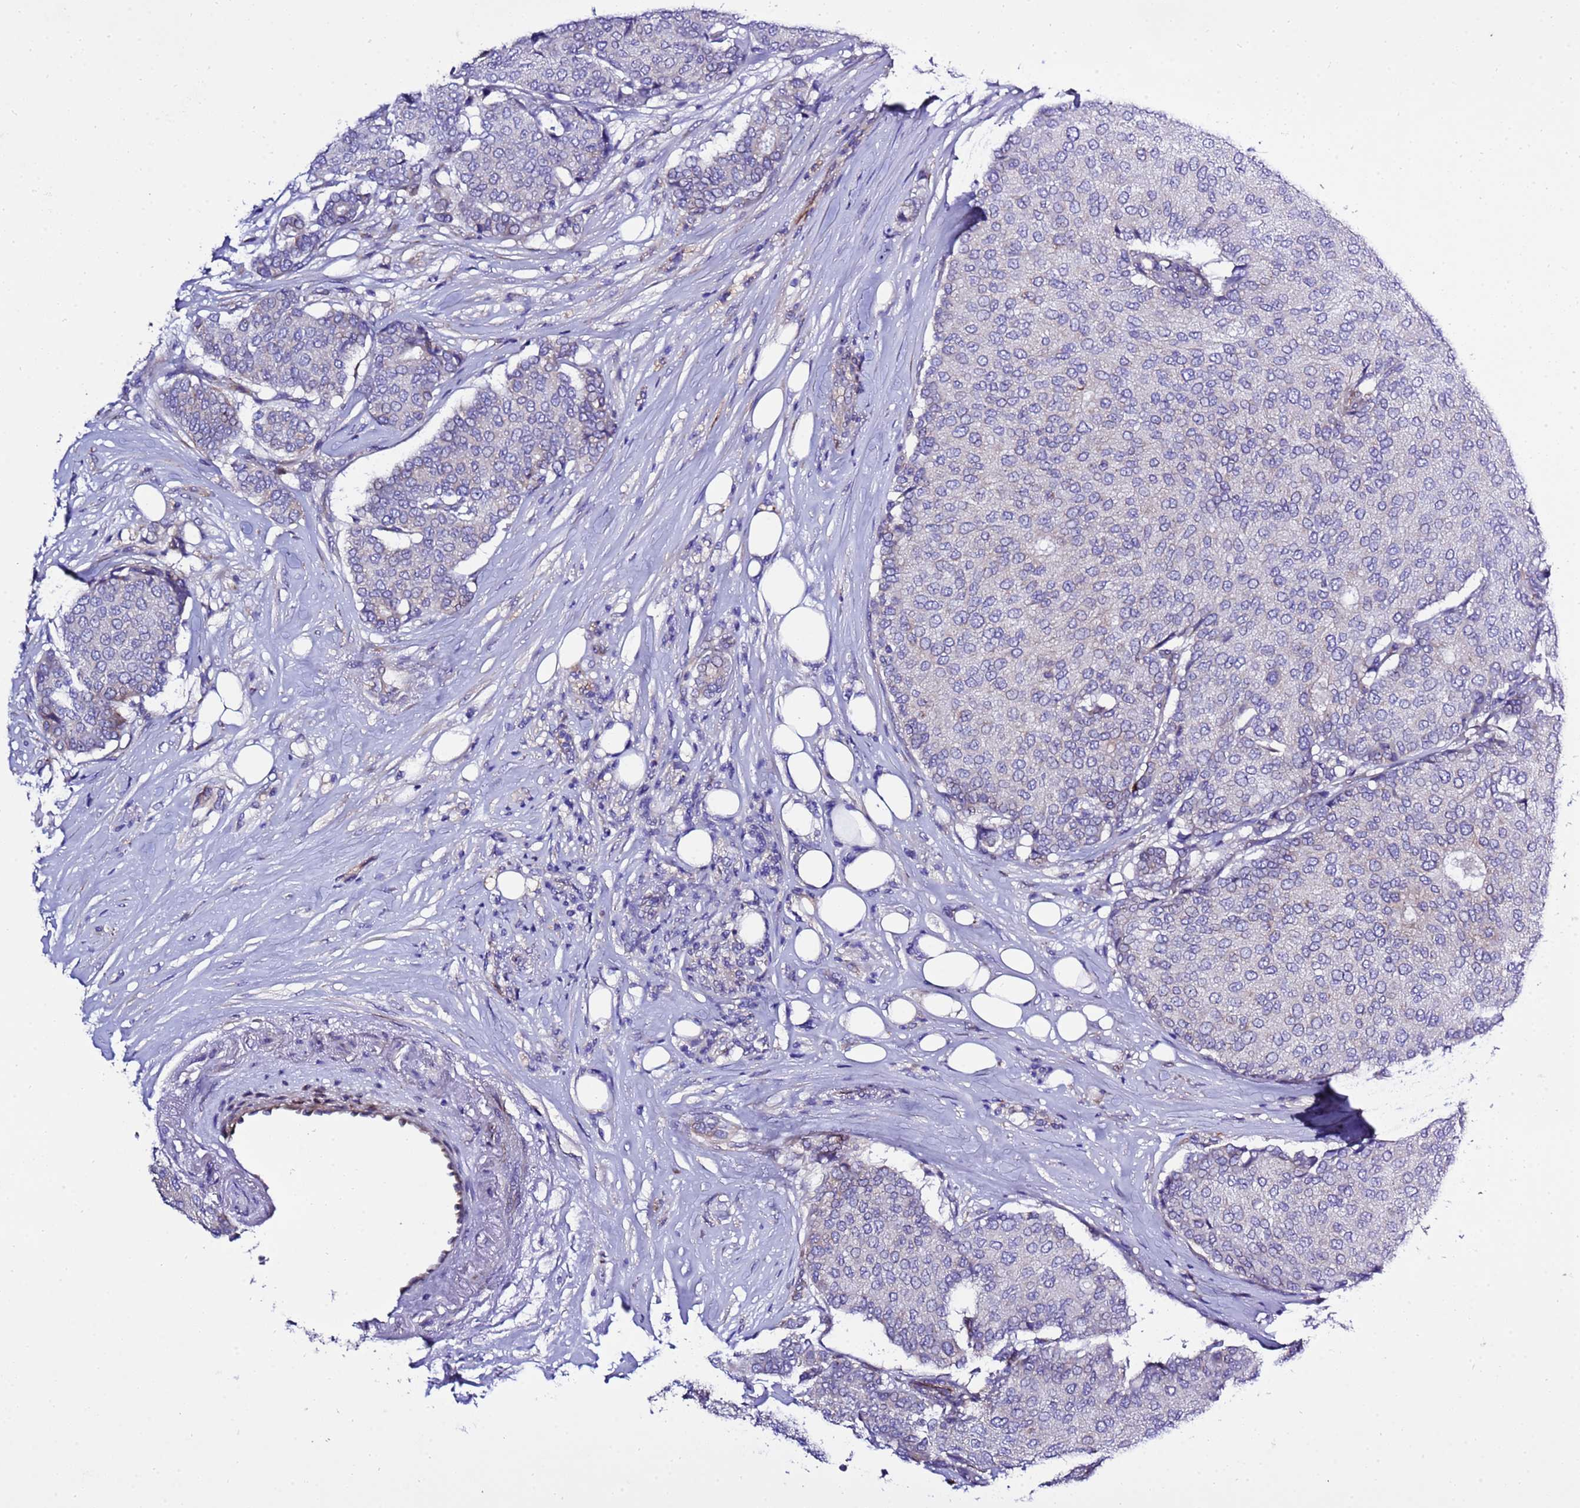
{"staining": {"intensity": "negative", "quantity": "none", "location": "none"}, "tissue": "breast cancer", "cell_type": "Tumor cells", "image_type": "cancer", "snomed": [{"axis": "morphology", "description": "Duct carcinoma"}, {"axis": "topography", "description": "Breast"}], "caption": "IHC of breast cancer (invasive ductal carcinoma) demonstrates no staining in tumor cells. The staining was performed using DAB to visualize the protein expression in brown, while the nuclei were stained in blue with hematoxylin (Magnification: 20x).", "gene": "KICS2", "patient": {"sex": "female", "age": 75}}